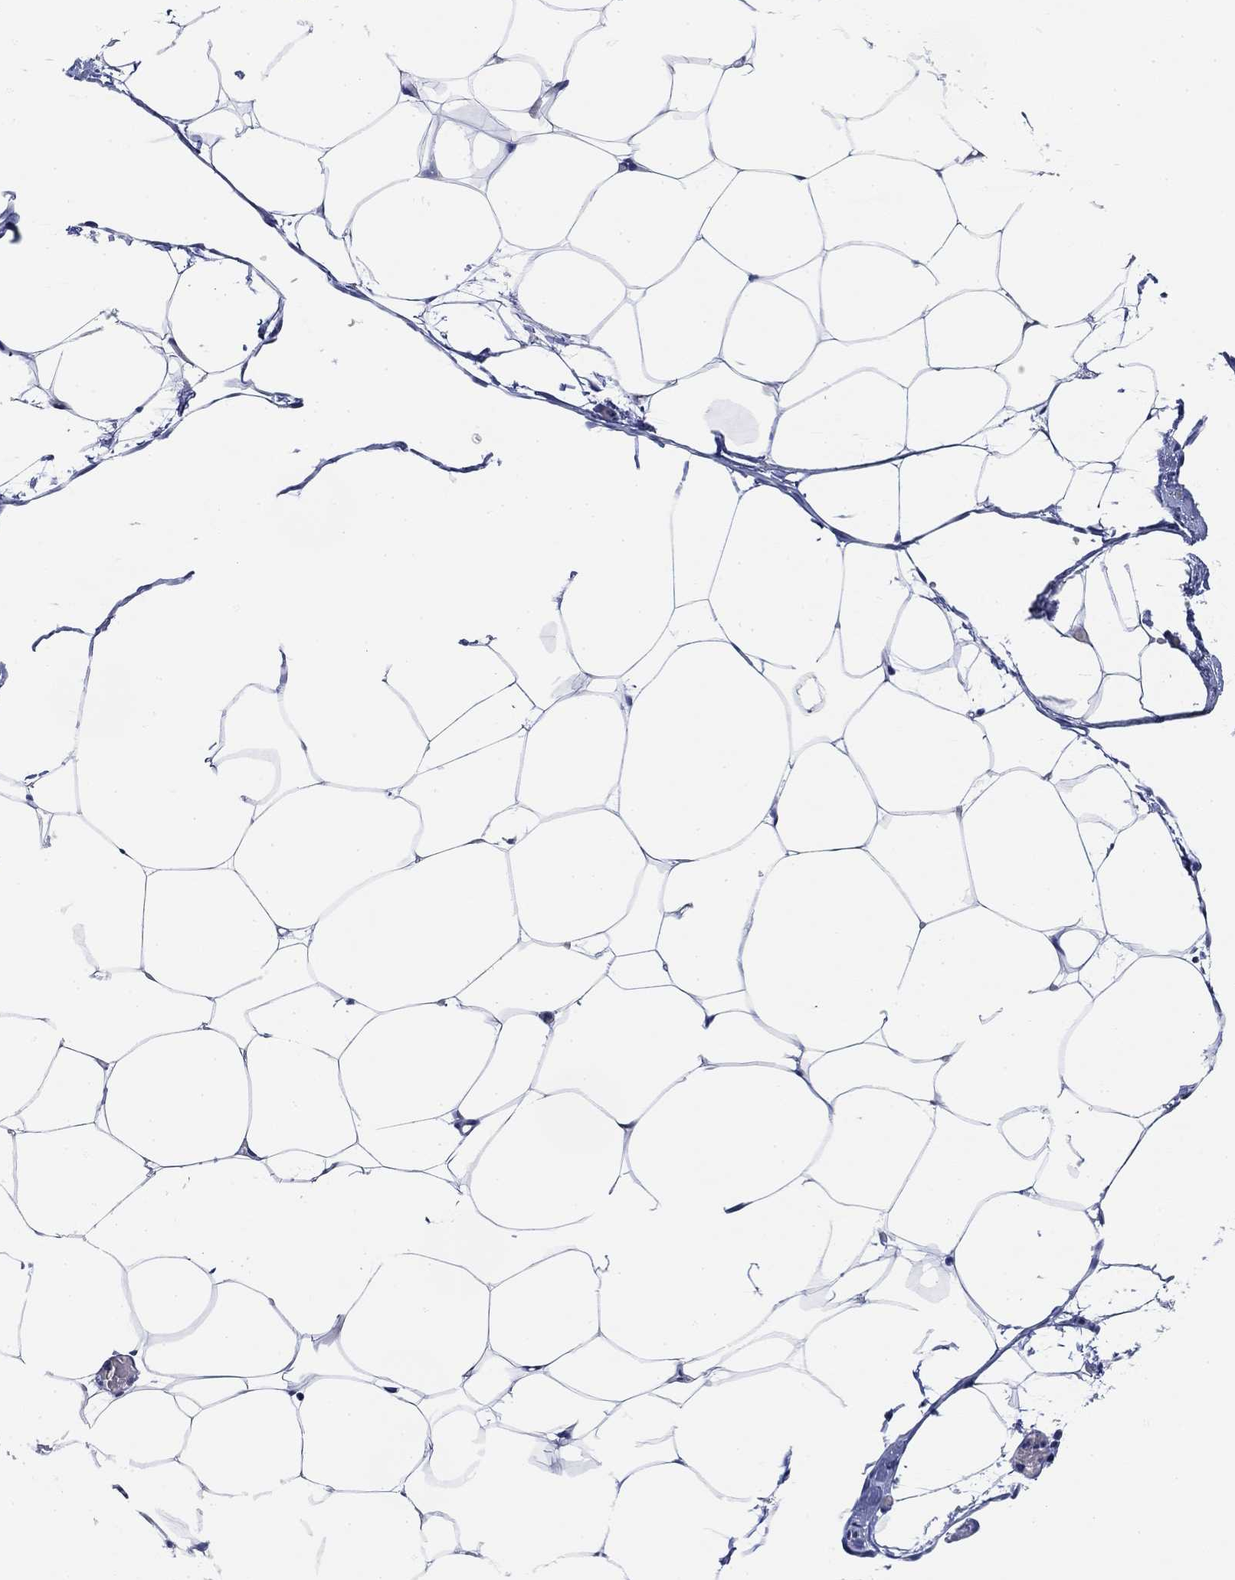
{"staining": {"intensity": "negative", "quantity": "none", "location": "none"}, "tissue": "adipose tissue", "cell_type": "Adipocytes", "image_type": "normal", "snomed": [{"axis": "morphology", "description": "Normal tissue, NOS"}, {"axis": "topography", "description": "Adipose tissue"}], "caption": "A high-resolution photomicrograph shows immunohistochemistry (IHC) staining of normal adipose tissue, which demonstrates no significant staining in adipocytes.", "gene": "DAZL", "patient": {"sex": "male", "age": 57}}